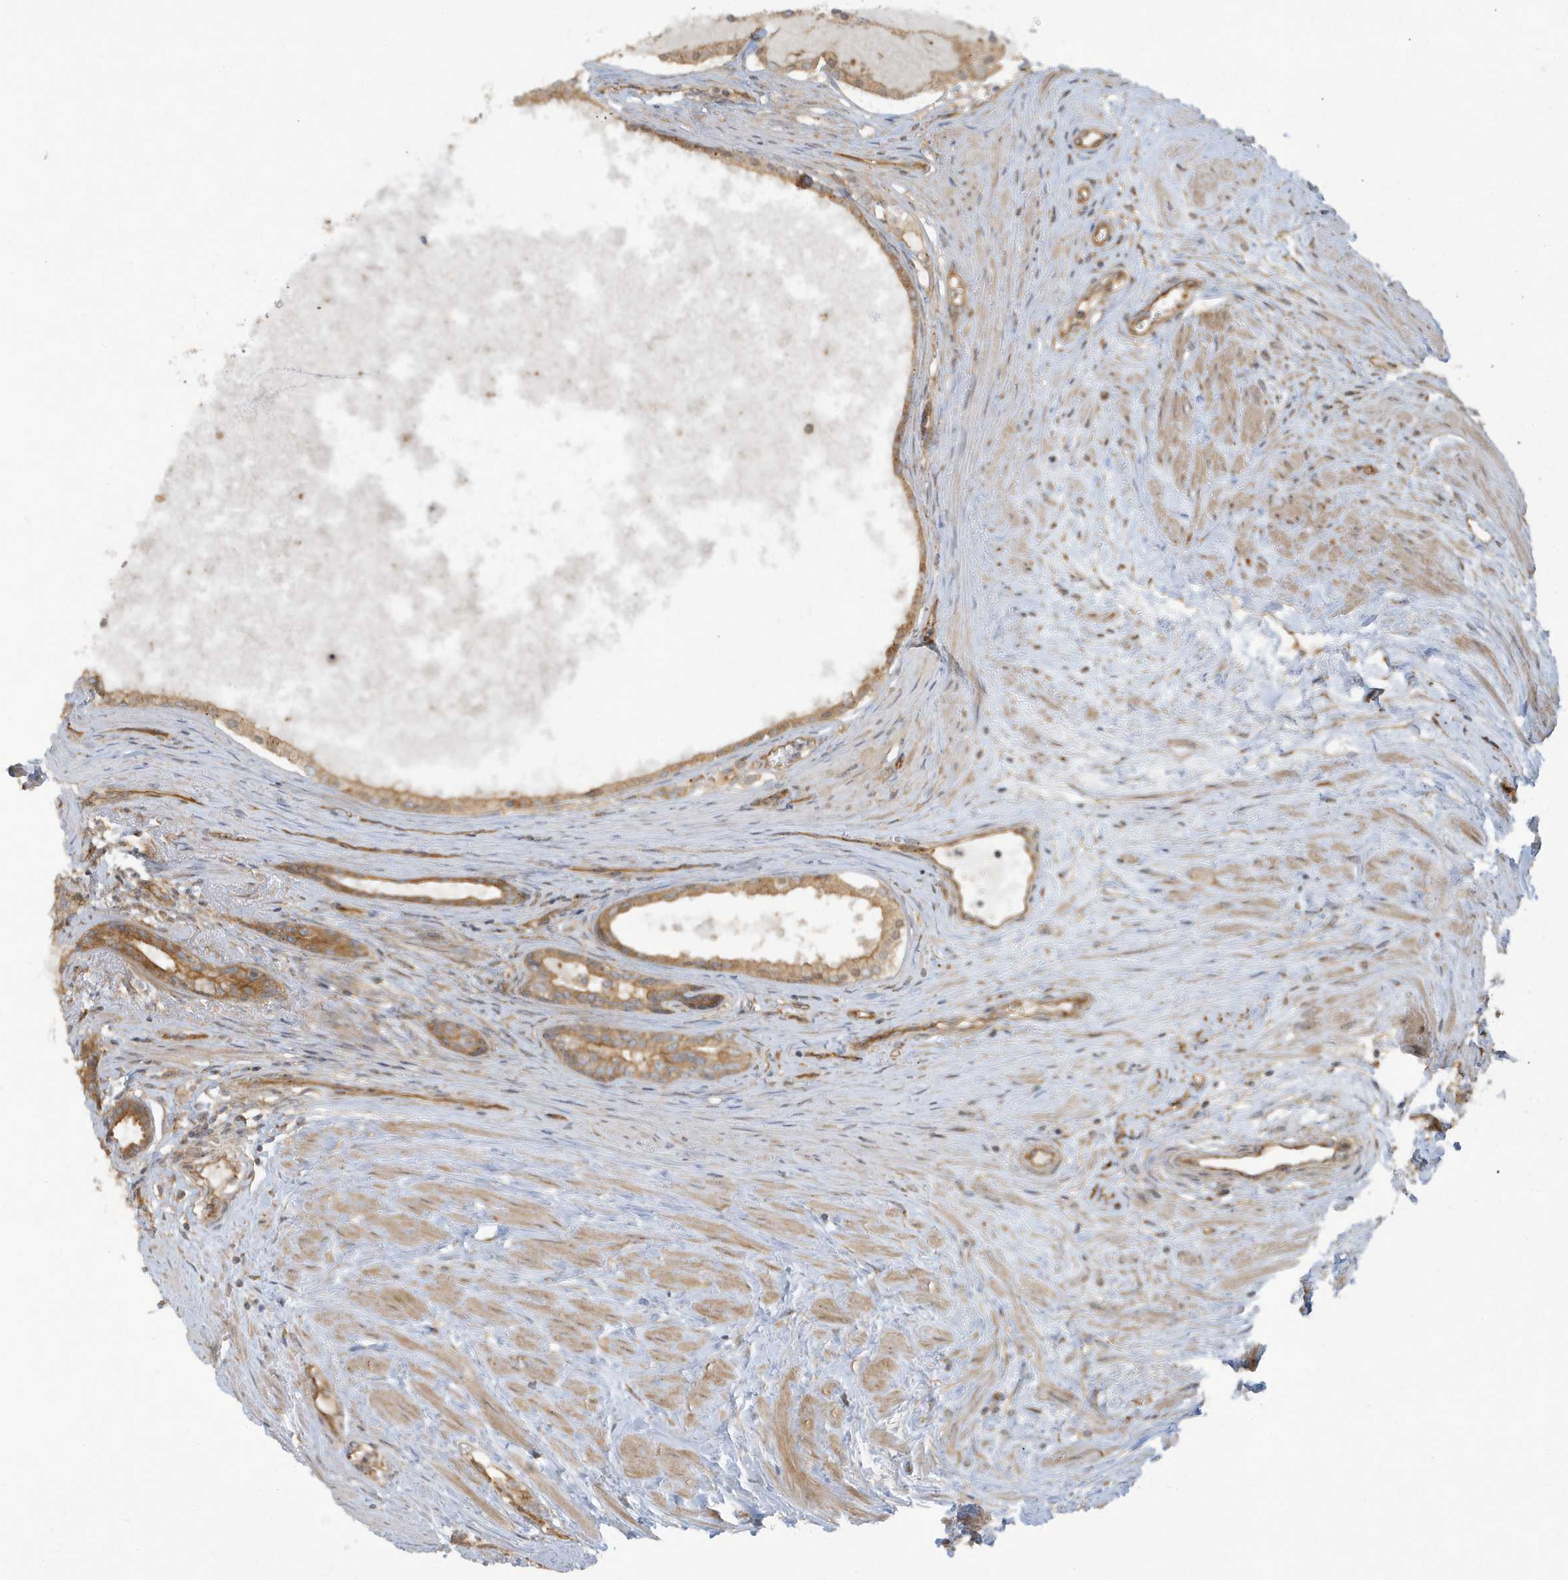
{"staining": {"intensity": "moderate", "quantity": ">75%", "location": "cytoplasmic/membranous"}, "tissue": "prostate cancer", "cell_type": "Tumor cells", "image_type": "cancer", "snomed": [{"axis": "morphology", "description": "Adenocarcinoma, High grade"}, {"axis": "topography", "description": "Prostate"}], "caption": "This is an image of immunohistochemistry staining of adenocarcinoma (high-grade) (prostate), which shows moderate positivity in the cytoplasmic/membranous of tumor cells.", "gene": "ATP23", "patient": {"sex": "male", "age": 68}}